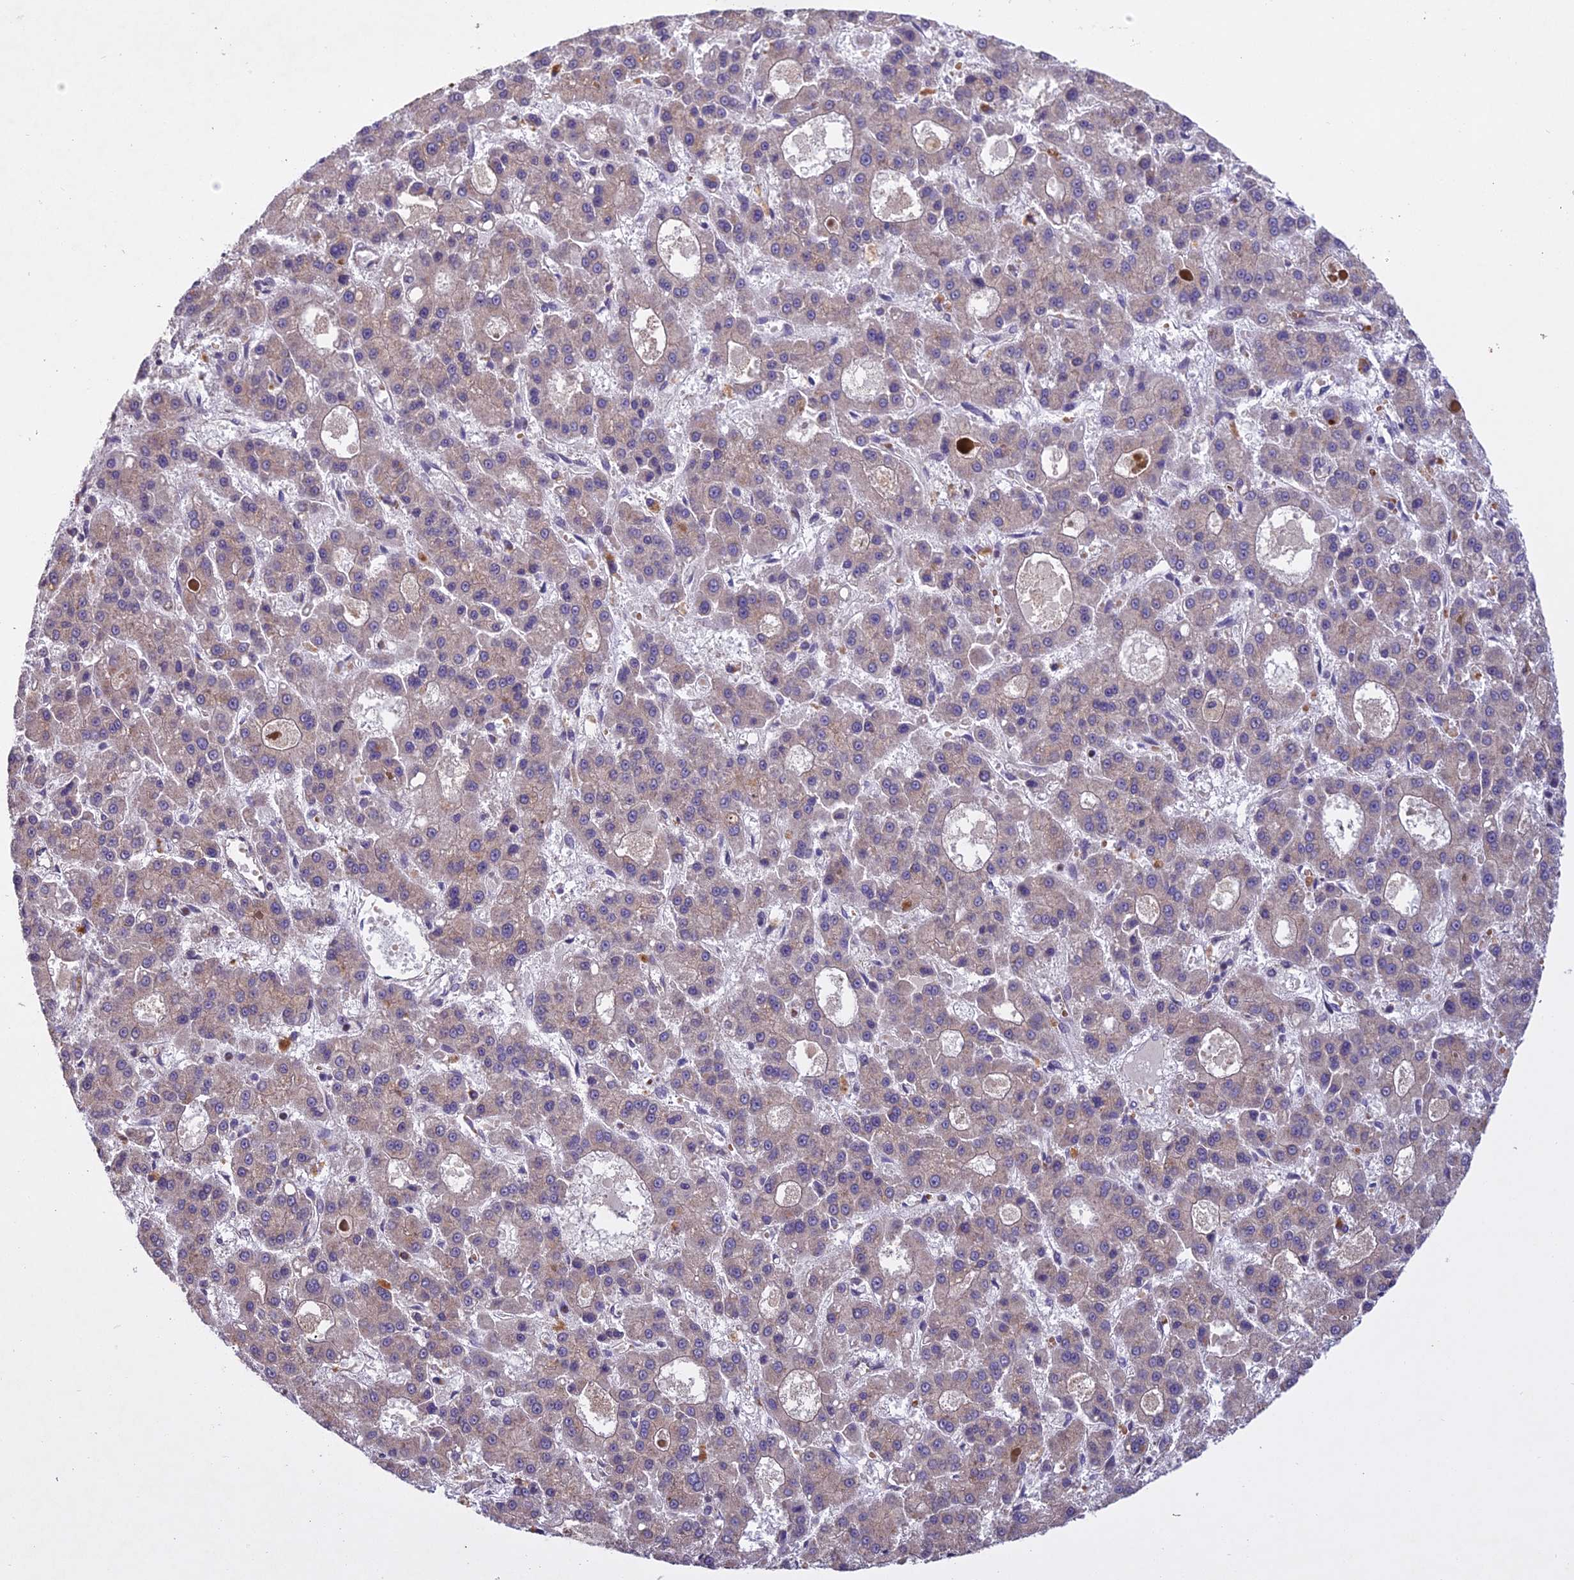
{"staining": {"intensity": "weak", "quantity": "<25%", "location": "cytoplasmic/membranous"}, "tissue": "liver cancer", "cell_type": "Tumor cells", "image_type": "cancer", "snomed": [{"axis": "morphology", "description": "Carcinoma, Hepatocellular, NOS"}, {"axis": "topography", "description": "Liver"}], "caption": "Micrograph shows no significant protein staining in tumor cells of liver hepatocellular carcinoma.", "gene": "CENPL", "patient": {"sex": "male", "age": 70}}